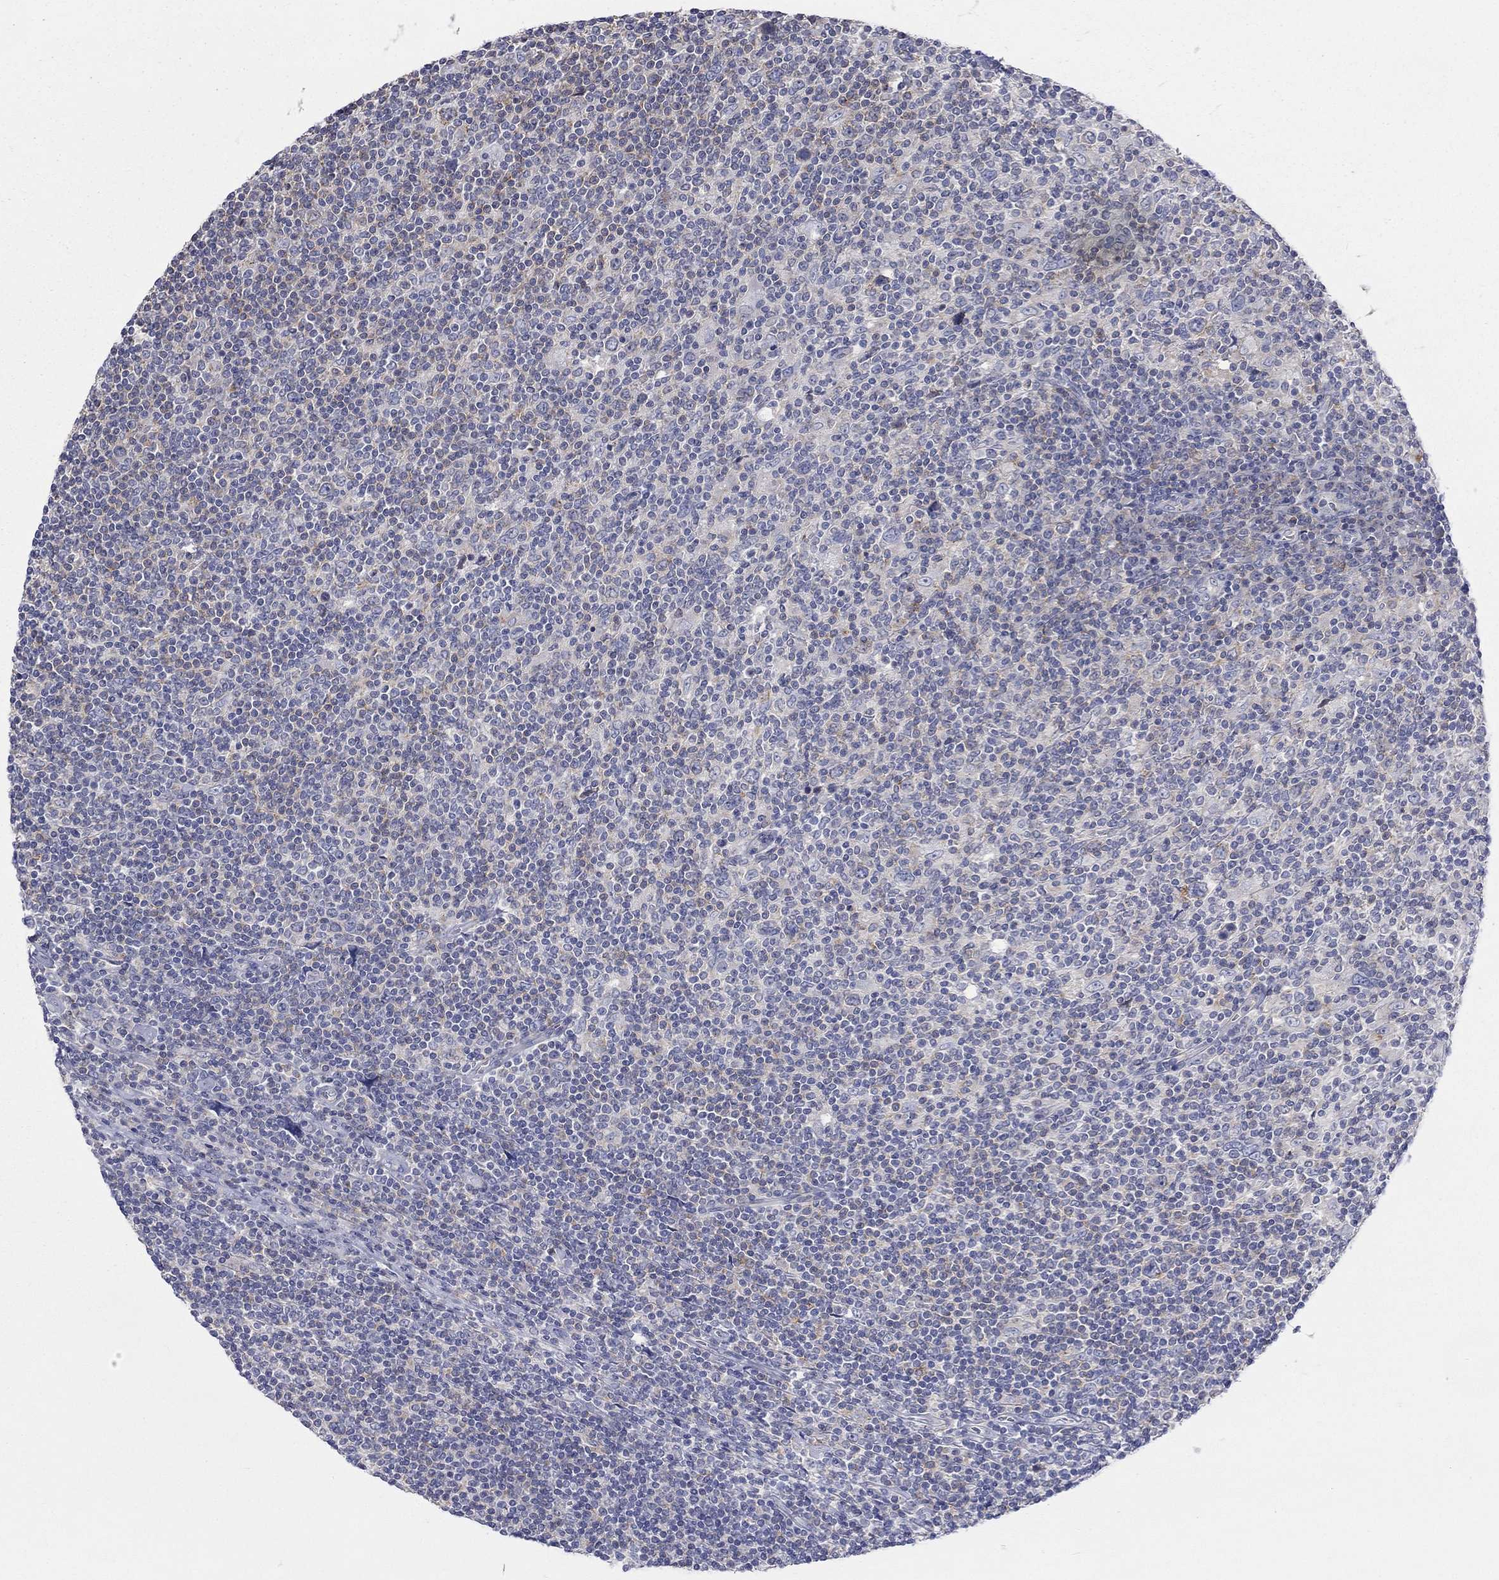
{"staining": {"intensity": "negative", "quantity": "none", "location": "none"}, "tissue": "lymphoma", "cell_type": "Tumor cells", "image_type": "cancer", "snomed": [{"axis": "morphology", "description": "Hodgkin's disease, NOS"}, {"axis": "topography", "description": "Lymph node"}], "caption": "Tumor cells show no significant protein expression in lymphoma.", "gene": "PCDHGA10", "patient": {"sex": "male", "age": 40}}